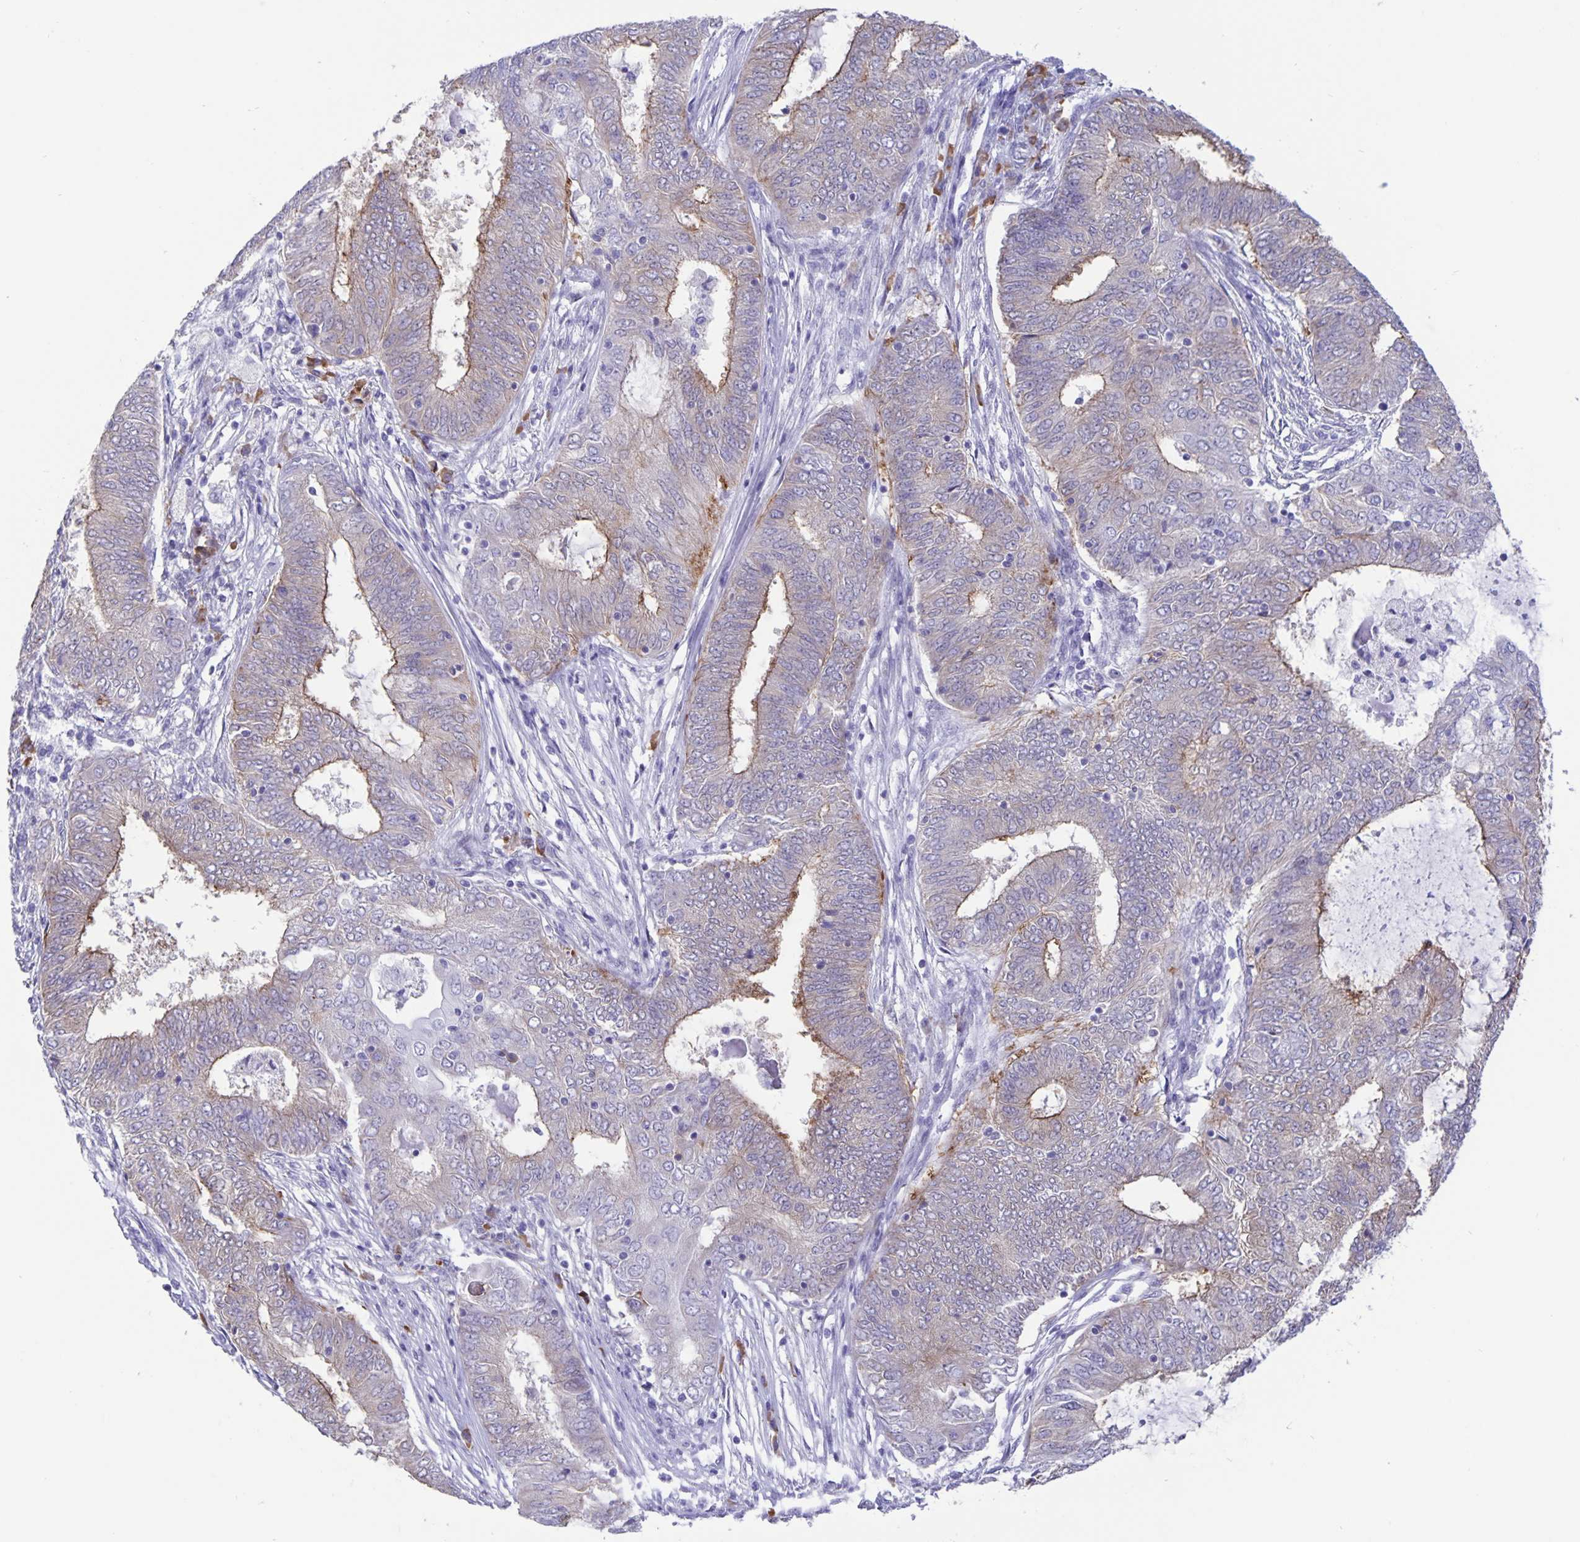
{"staining": {"intensity": "moderate", "quantity": "<25%", "location": "cytoplasmic/membranous"}, "tissue": "endometrial cancer", "cell_type": "Tumor cells", "image_type": "cancer", "snomed": [{"axis": "morphology", "description": "Adenocarcinoma, NOS"}, {"axis": "topography", "description": "Endometrium"}], "caption": "IHC photomicrograph of adenocarcinoma (endometrial) stained for a protein (brown), which demonstrates low levels of moderate cytoplasmic/membranous staining in about <25% of tumor cells.", "gene": "ERMN", "patient": {"sex": "female", "age": 62}}